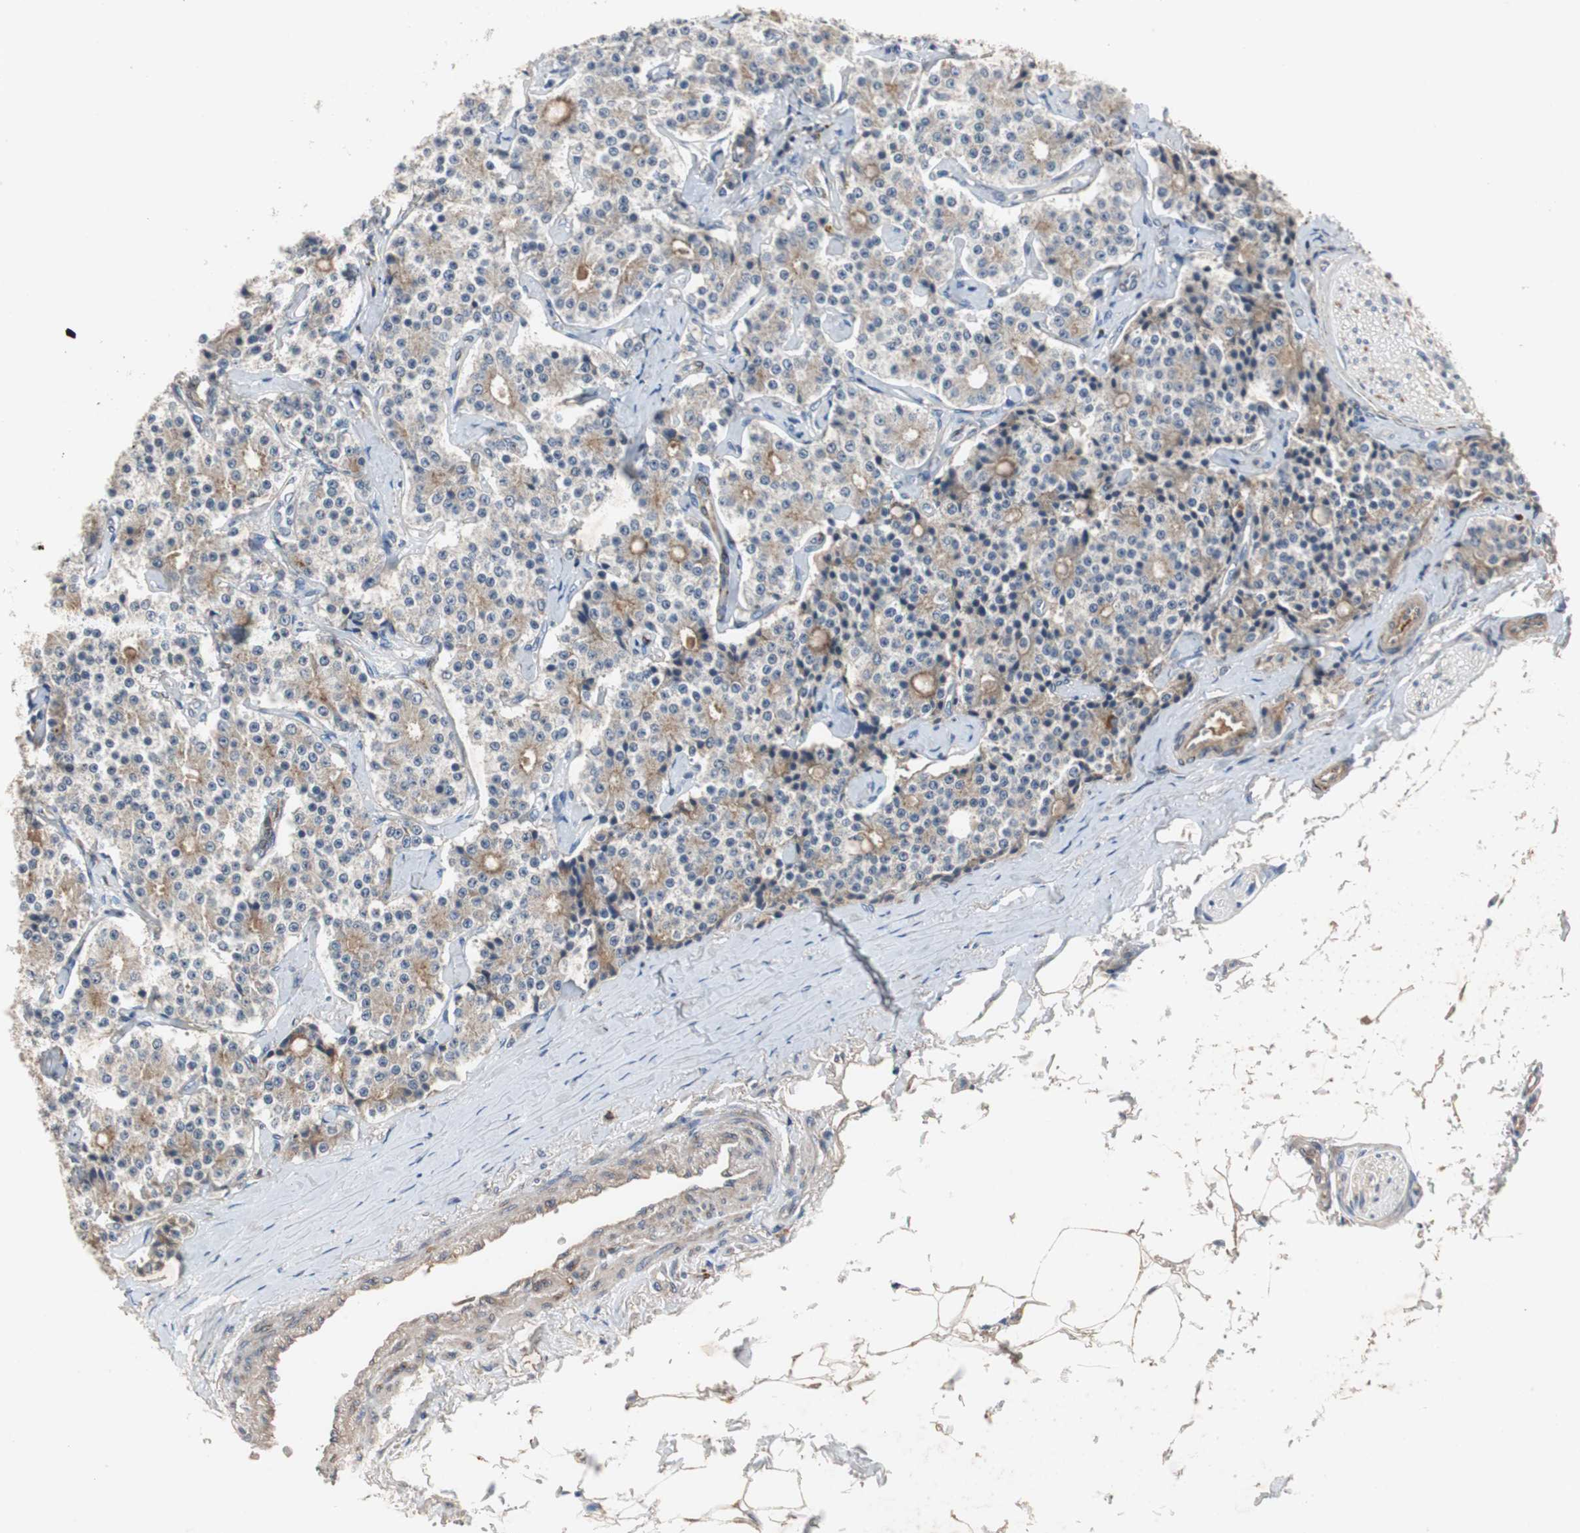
{"staining": {"intensity": "weak", "quantity": "25%-75%", "location": "cytoplasmic/membranous"}, "tissue": "carcinoid", "cell_type": "Tumor cells", "image_type": "cancer", "snomed": [{"axis": "morphology", "description": "Carcinoid, malignant, NOS"}, {"axis": "topography", "description": "Colon"}], "caption": "DAB immunohistochemical staining of carcinoid exhibits weak cytoplasmic/membranous protein positivity in approximately 25%-75% of tumor cells.", "gene": "SORT1", "patient": {"sex": "female", "age": 61}}